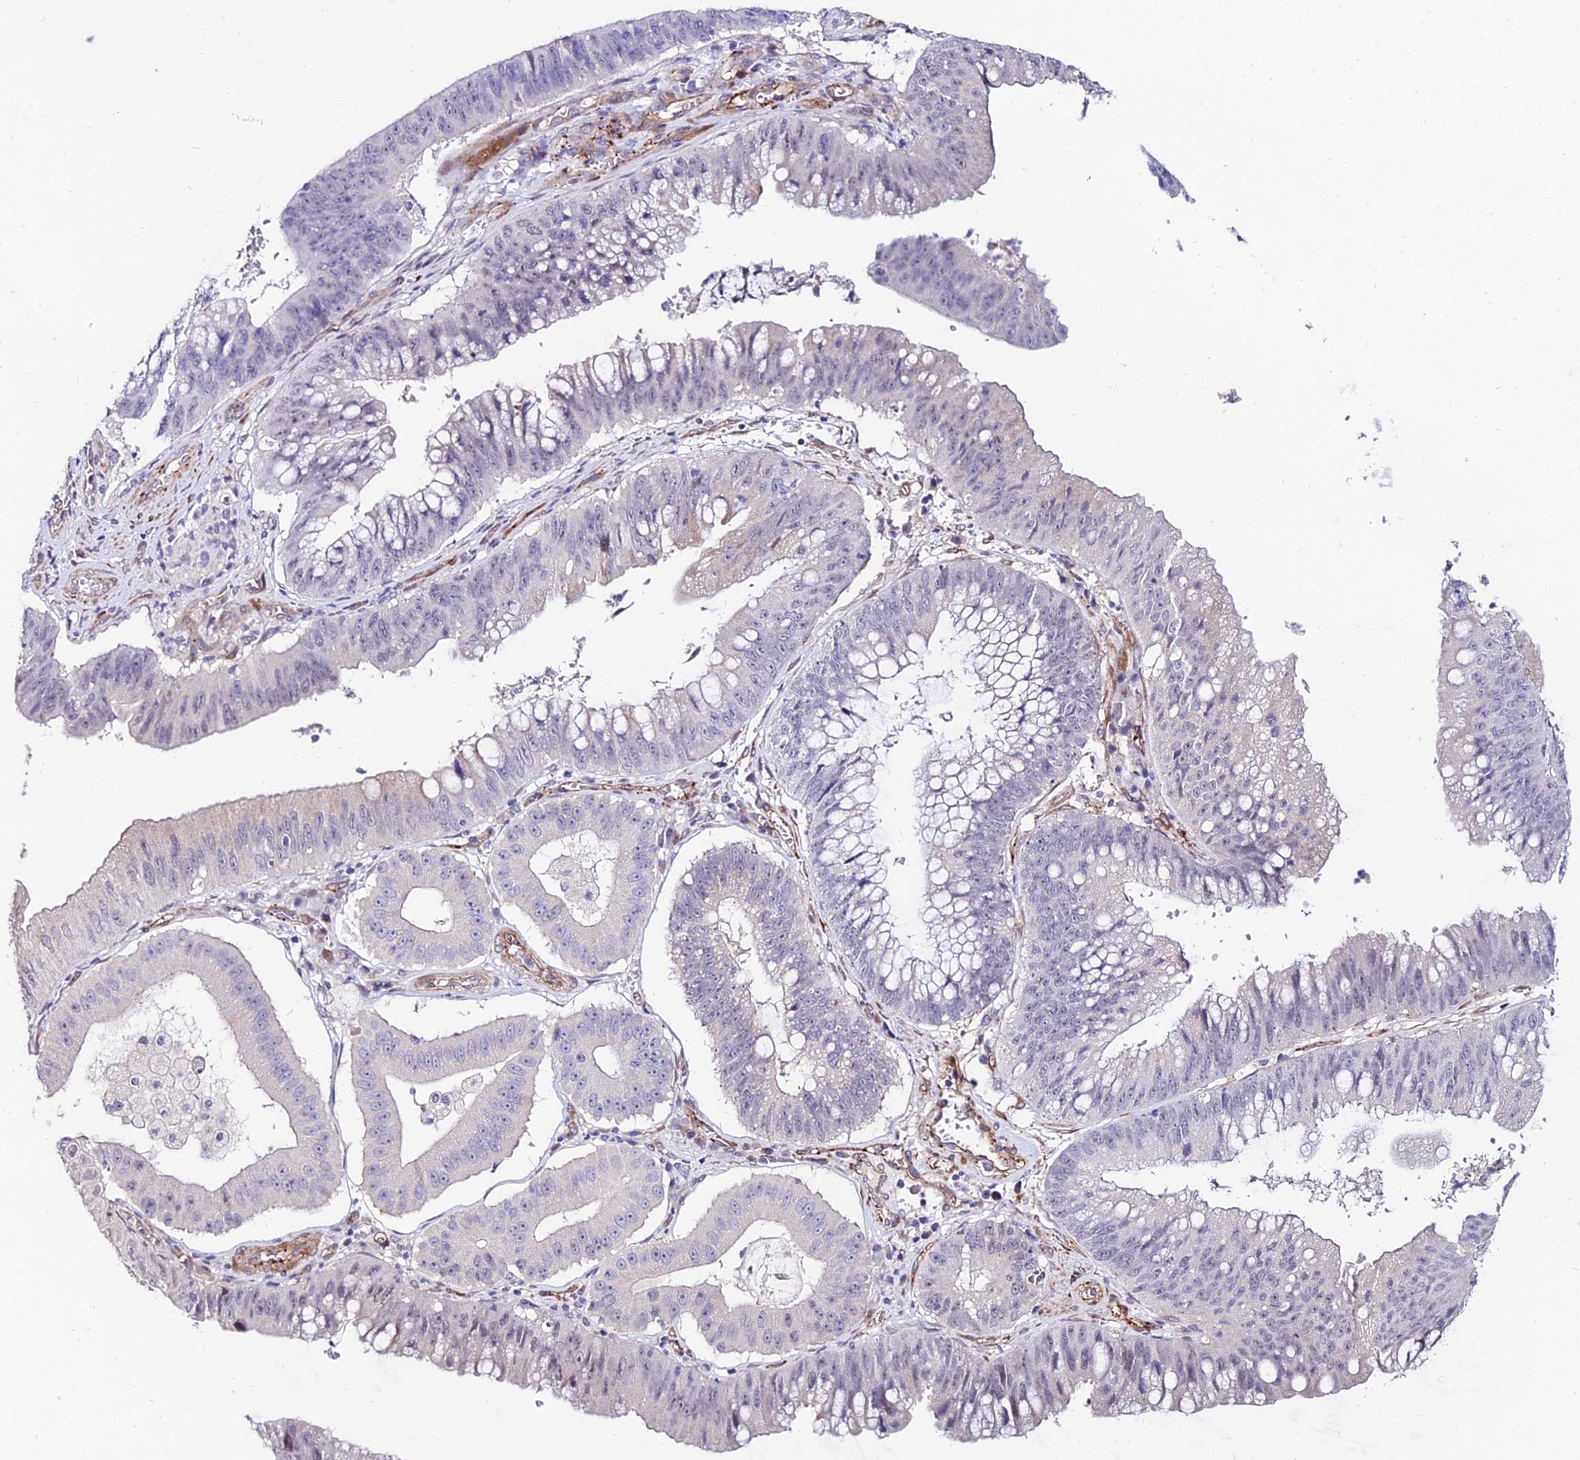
{"staining": {"intensity": "negative", "quantity": "none", "location": "none"}, "tissue": "stomach cancer", "cell_type": "Tumor cells", "image_type": "cancer", "snomed": [{"axis": "morphology", "description": "Adenocarcinoma, NOS"}, {"axis": "topography", "description": "Stomach"}], "caption": "Tumor cells are negative for brown protein staining in stomach cancer (adenocarcinoma). (DAB immunohistochemistry (IHC) visualized using brightfield microscopy, high magnification).", "gene": "ALDH3B2", "patient": {"sex": "male", "age": 59}}